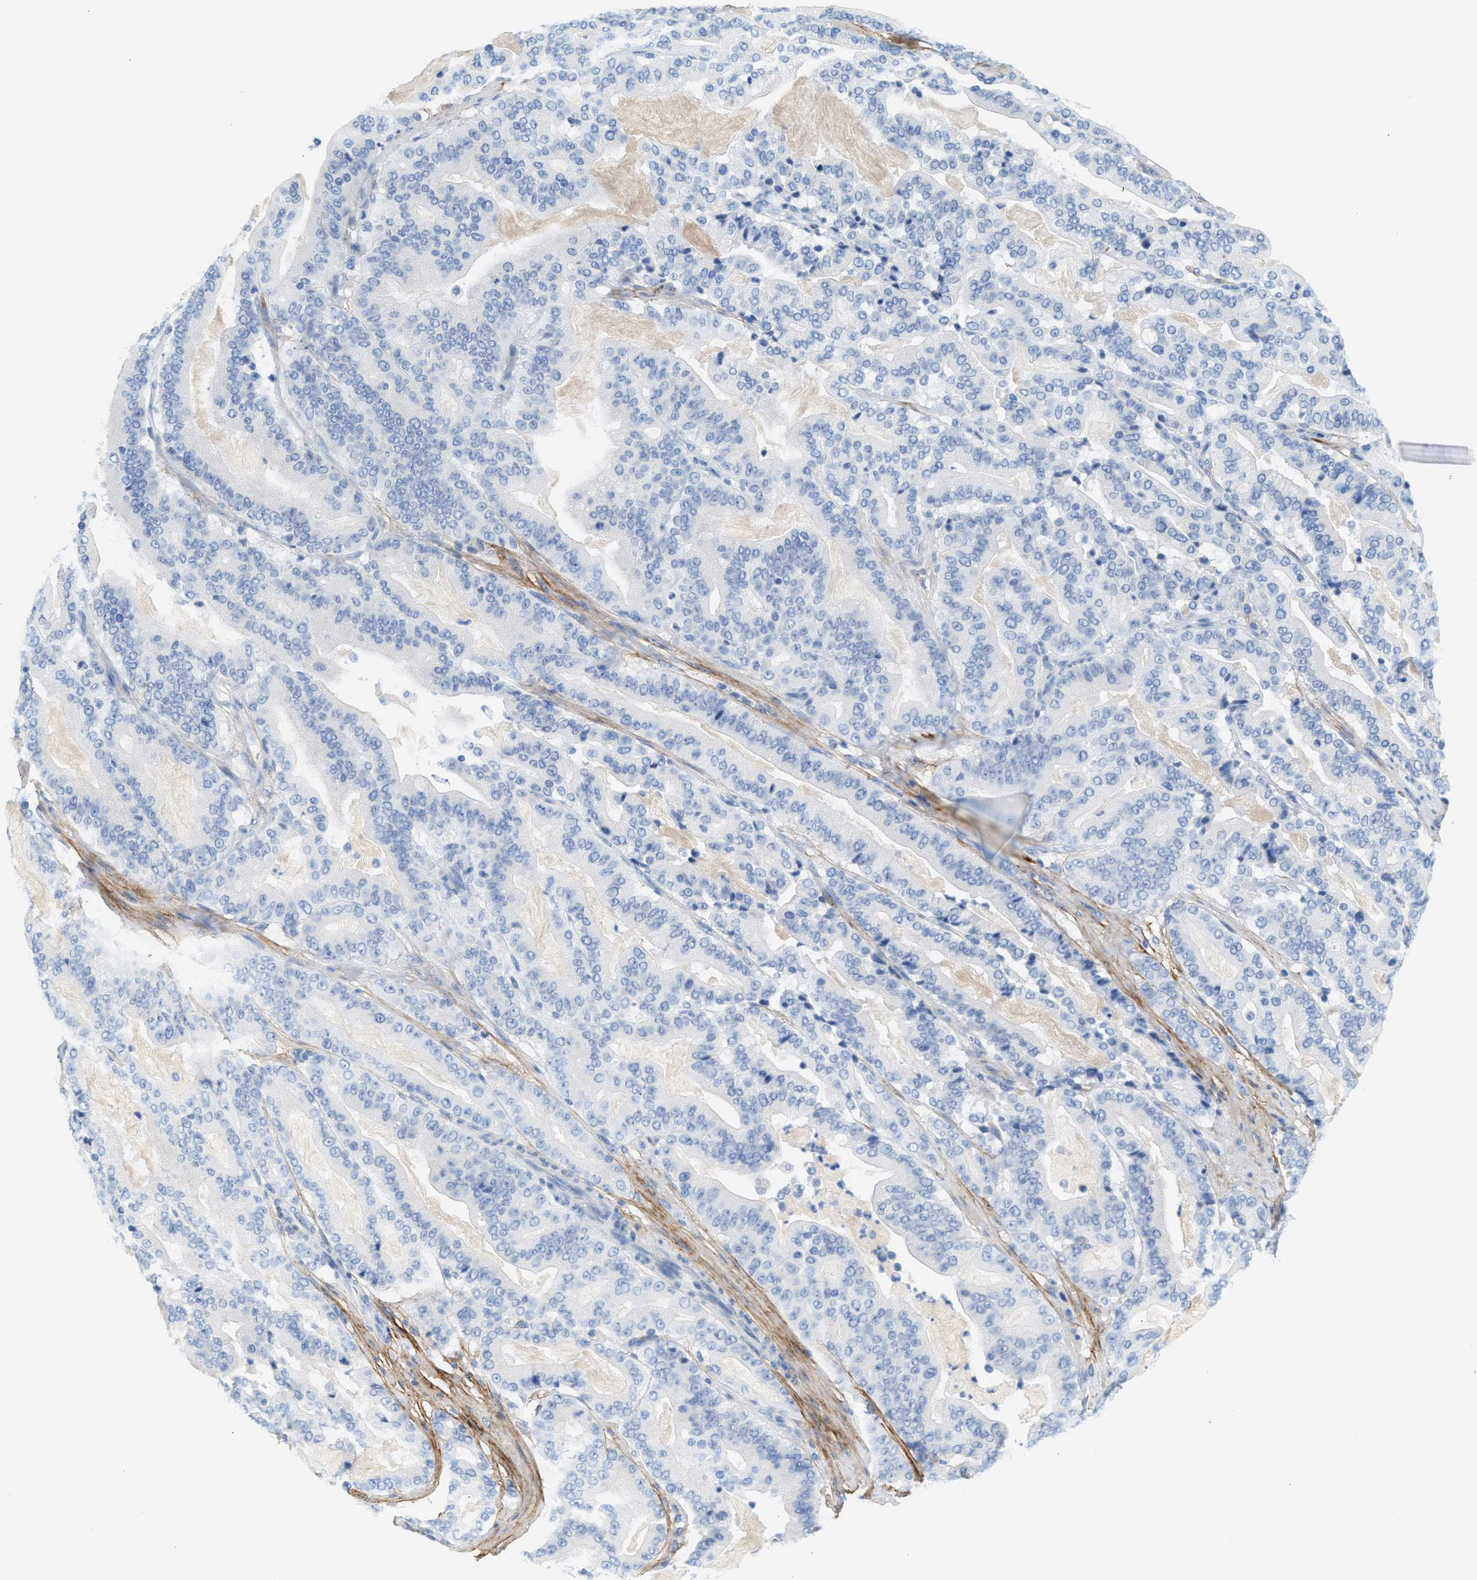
{"staining": {"intensity": "negative", "quantity": "none", "location": "none"}, "tissue": "pancreatic cancer", "cell_type": "Tumor cells", "image_type": "cancer", "snomed": [{"axis": "morphology", "description": "Adenocarcinoma, NOS"}, {"axis": "topography", "description": "Pancreas"}], "caption": "Tumor cells are negative for brown protein staining in adenocarcinoma (pancreatic).", "gene": "TNR", "patient": {"sex": "male", "age": 63}}